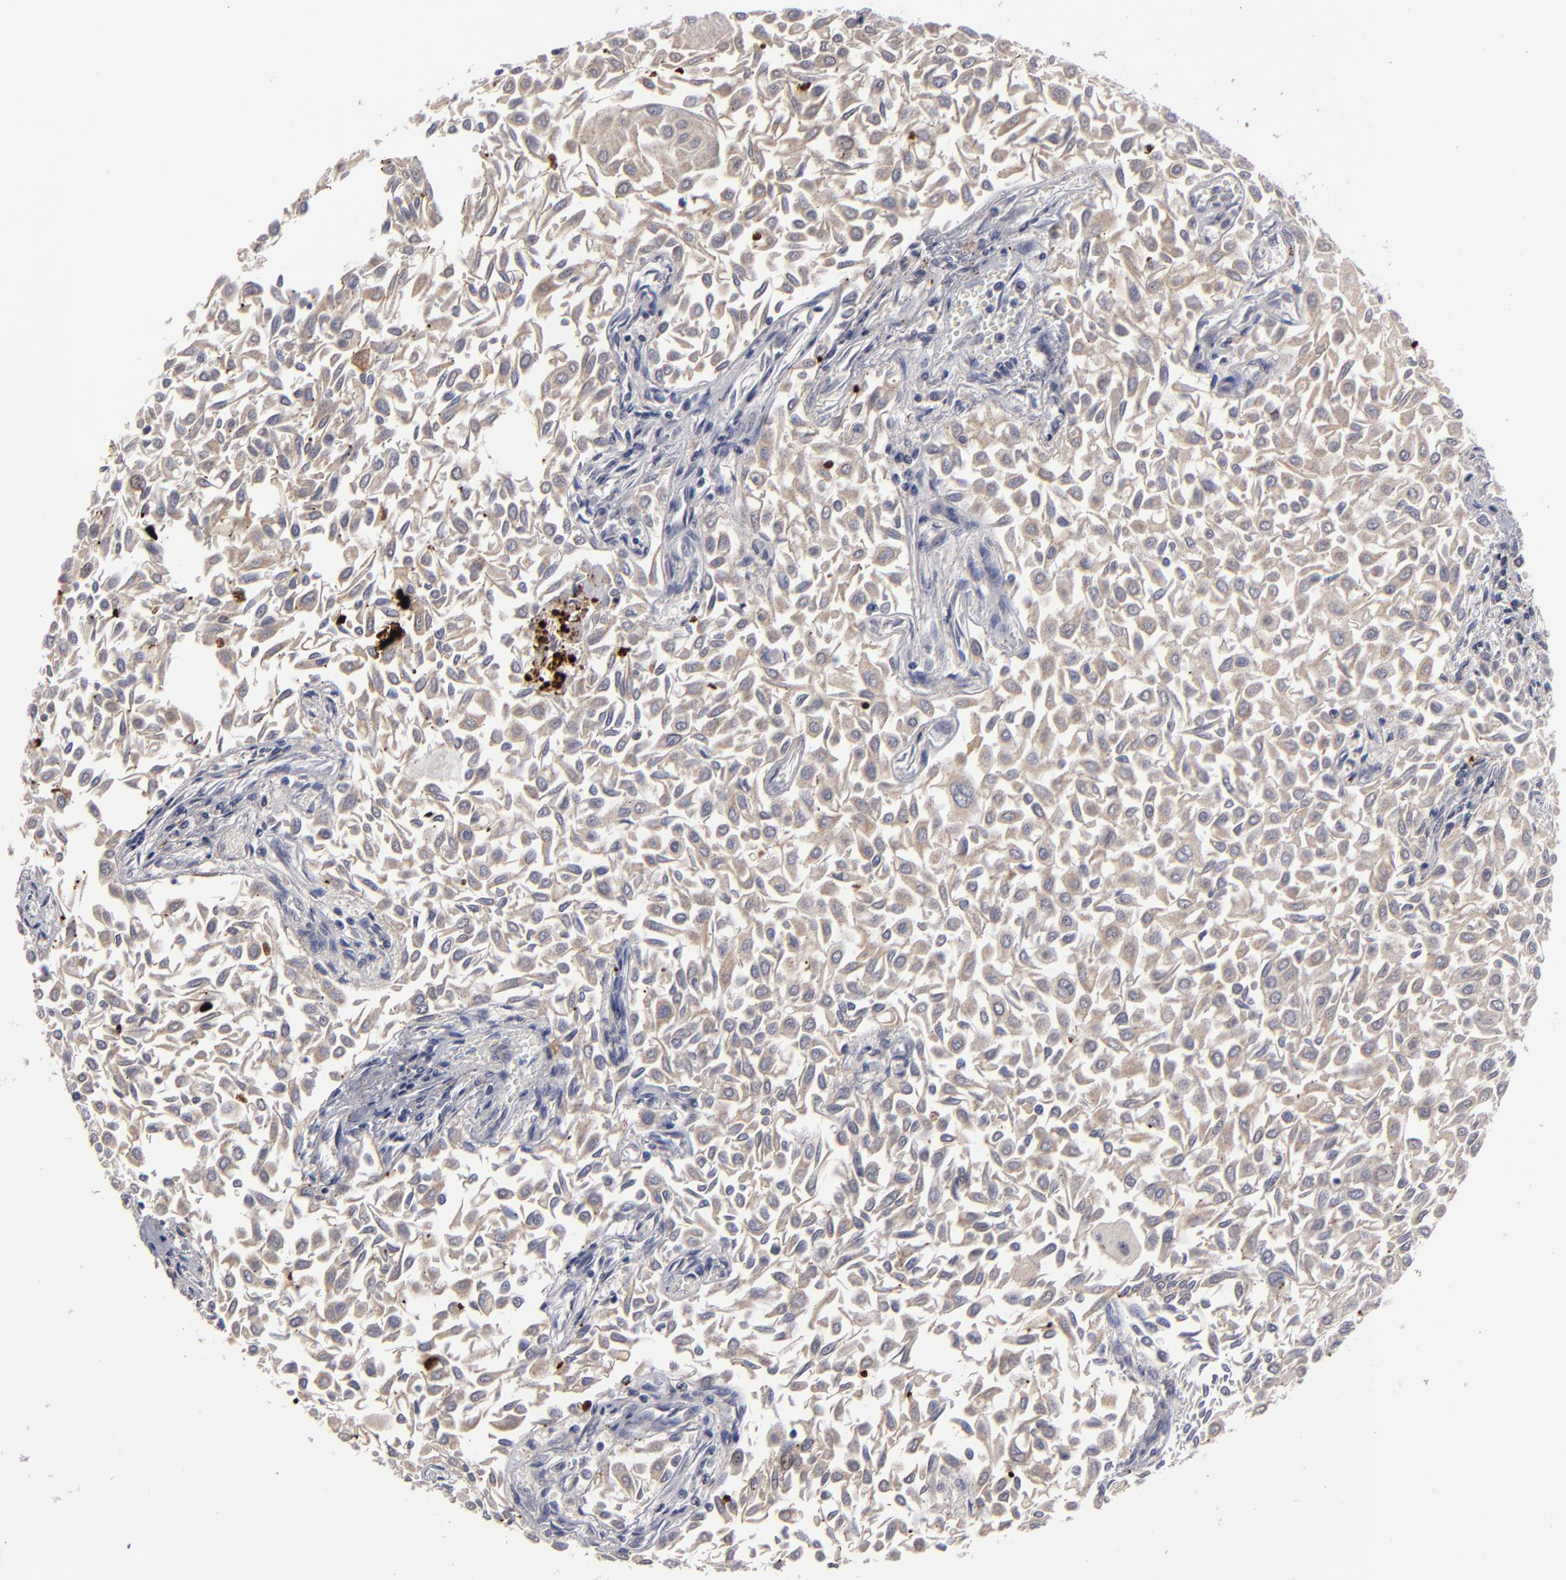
{"staining": {"intensity": "weak", "quantity": ">75%", "location": "cytoplasmic/membranous"}, "tissue": "urothelial cancer", "cell_type": "Tumor cells", "image_type": "cancer", "snomed": [{"axis": "morphology", "description": "Urothelial carcinoma, Low grade"}, {"axis": "topography", "description": "Urinary bladder"}], "caption": "Low-grade urothelial carcinoma stained with a protein marker reveals weak staining in tumor cells.", "gene": "GPM6B", "patient": {"sex": "male", "age": 64}}